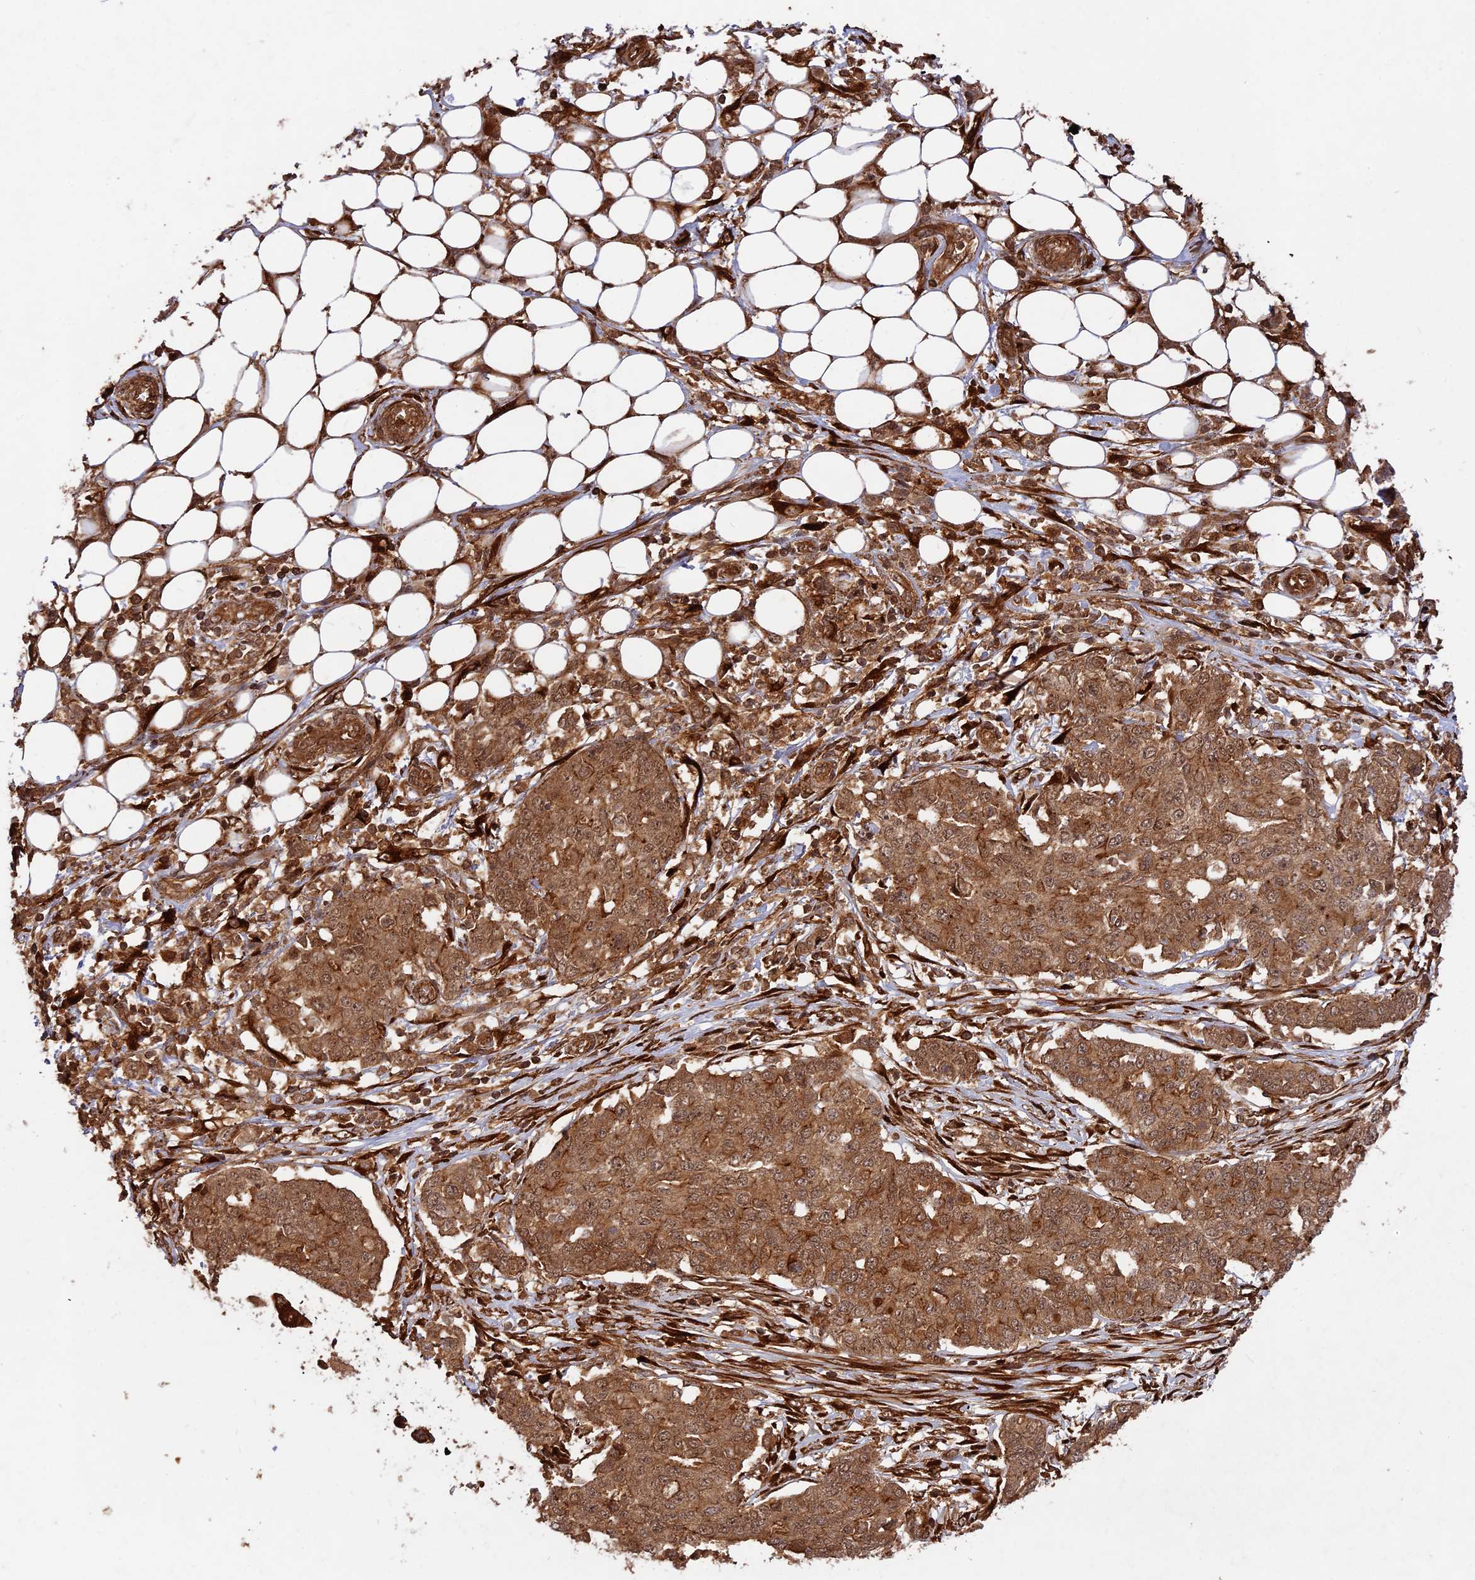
{"staining": {"intensity": "moderate", "quantity": ">75%", "location": "cytoplasmic/membranous"}, "tissue": "ovarian cancer", "cell_type": "Tumor cells", "image_type": "cancer", "snomed": [{"axis": "morphology", "description": "Cystadenocarcinoma, serous, NOS"}, {"axis": "topography", "description": "Soft tissue"}, {"axis": "topography", "description": "Ovary"}], "caption": "Protein expression analysis of human serous cystadenocarcinoma (ovarian) reveals moderate cytoplasmic/membranous expression in approximately >75% of tumor cells.", "gene": "CCDC174", "patient": {"sex": "female", "age": 57}}